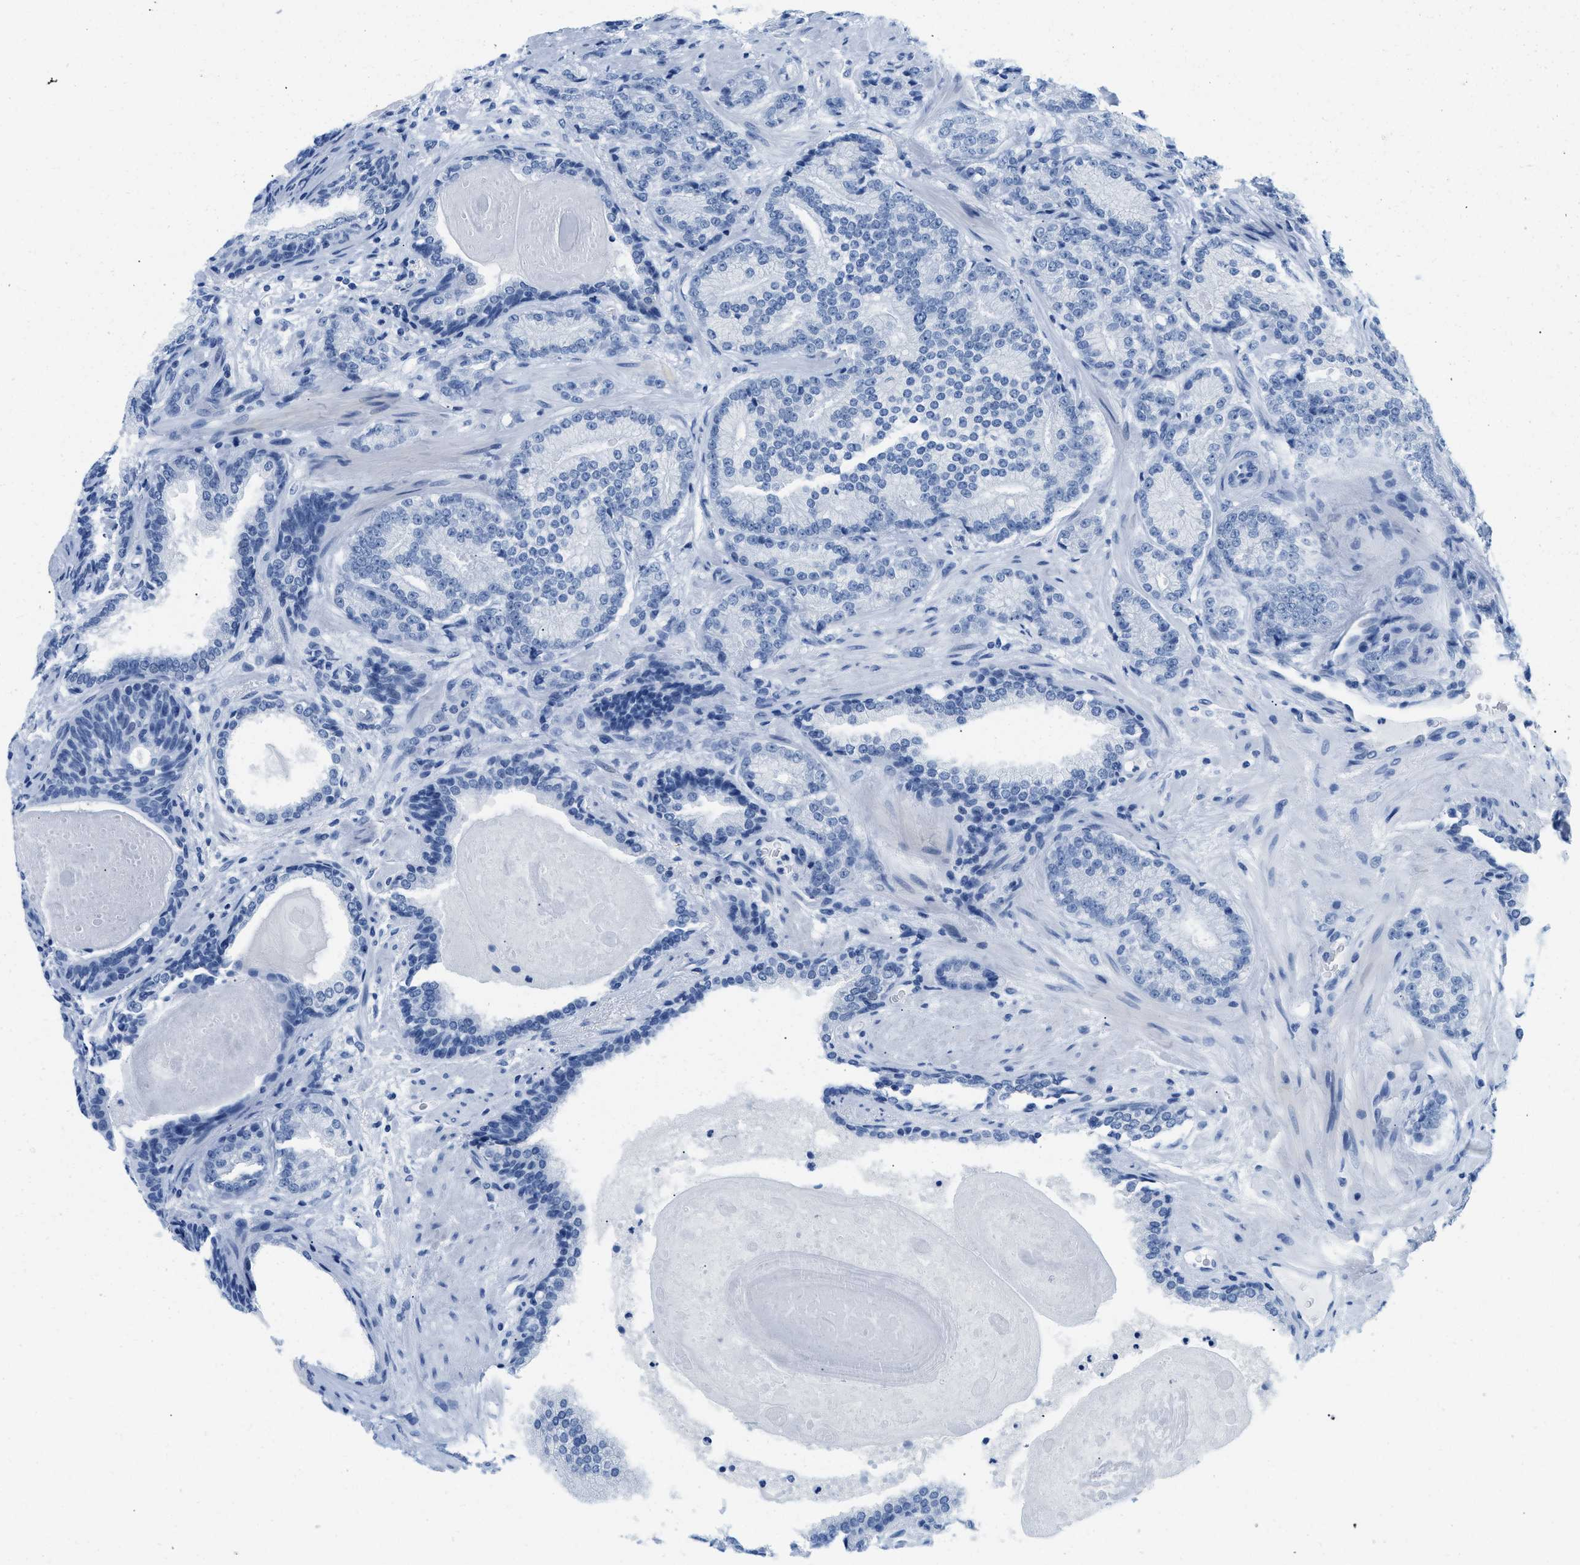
{"staining": {"intensity": "negative", "quantity": "none", "location": "none"}, "tissue": "prostate cancer", "cell_type": "Tumor cells", "image_type": "cancer", "snomed": [{"axis": "morphology", "description": "Adenocarcinoma, High grade"}, {"axis": "topography", "description": "Prostate"}], "caption": "Protein analysis of prostate high-grade adenocarcinoma demonstrates no significant positivity in tumor cells.", "gene": "GSN", "patient": {"sex": "male", "age": 61}}